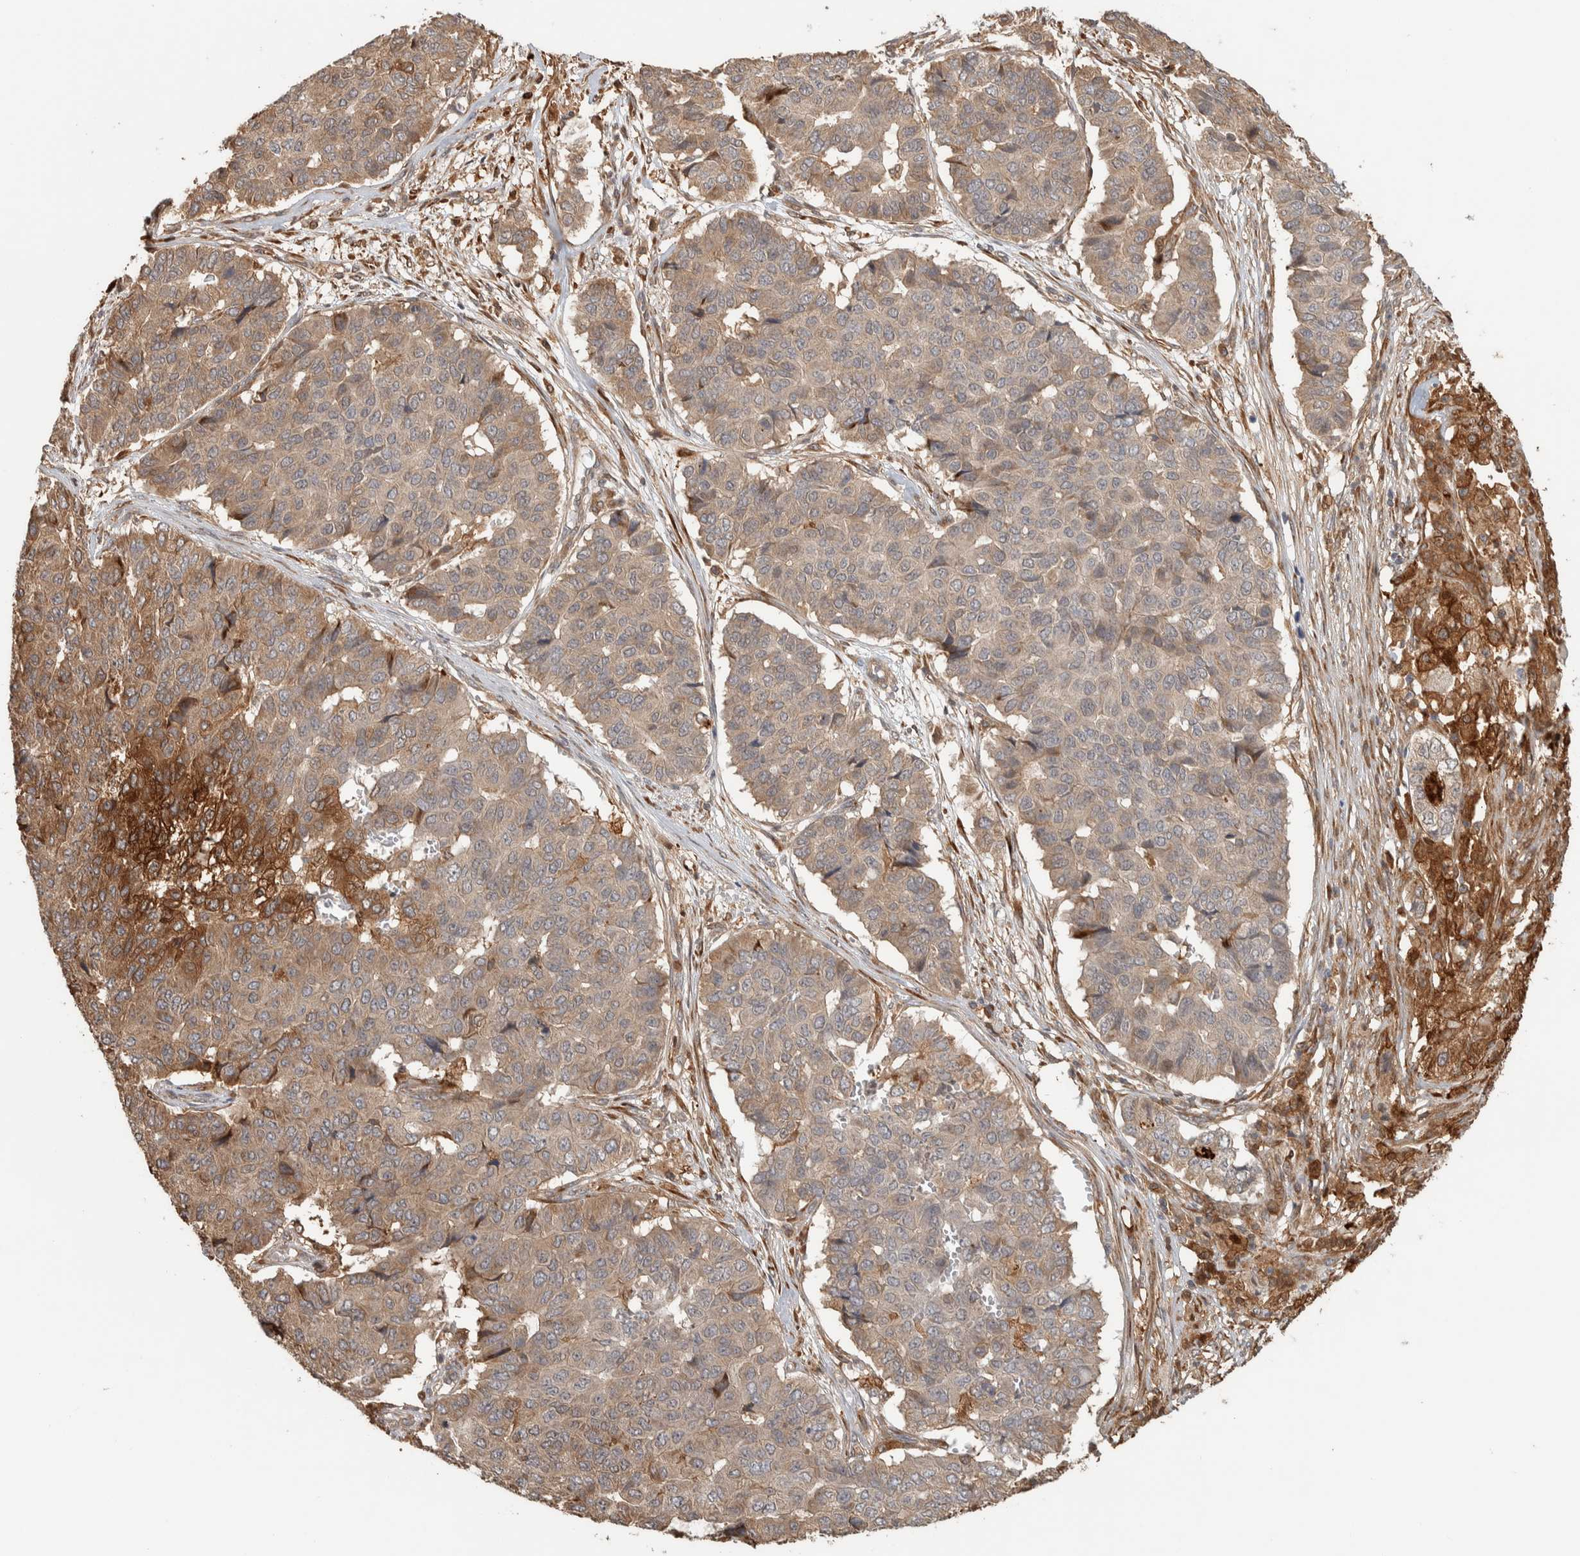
{"staining": {"intensity": "weak", "quantity": ">75%", "location": "cytoplasmic/membranous"}, "tissue": "pancreatic cancer", "cell_type": "Tumor cells", "image_type": "cancer", "snomed": [{"axis": "morphology", "description": "Adenocarcinoma, NOS"}, {"axis": "topography", "description": "Pancreas"}], "caption": "Immunohistochemical staining of pancreatic adenocarcinoma reveals weak cytoplasmic/membranous protein expression in approximately >75% of tumor cells.", "gene": "CNTROB", "patient": {"sex": "male", "age": 50}}